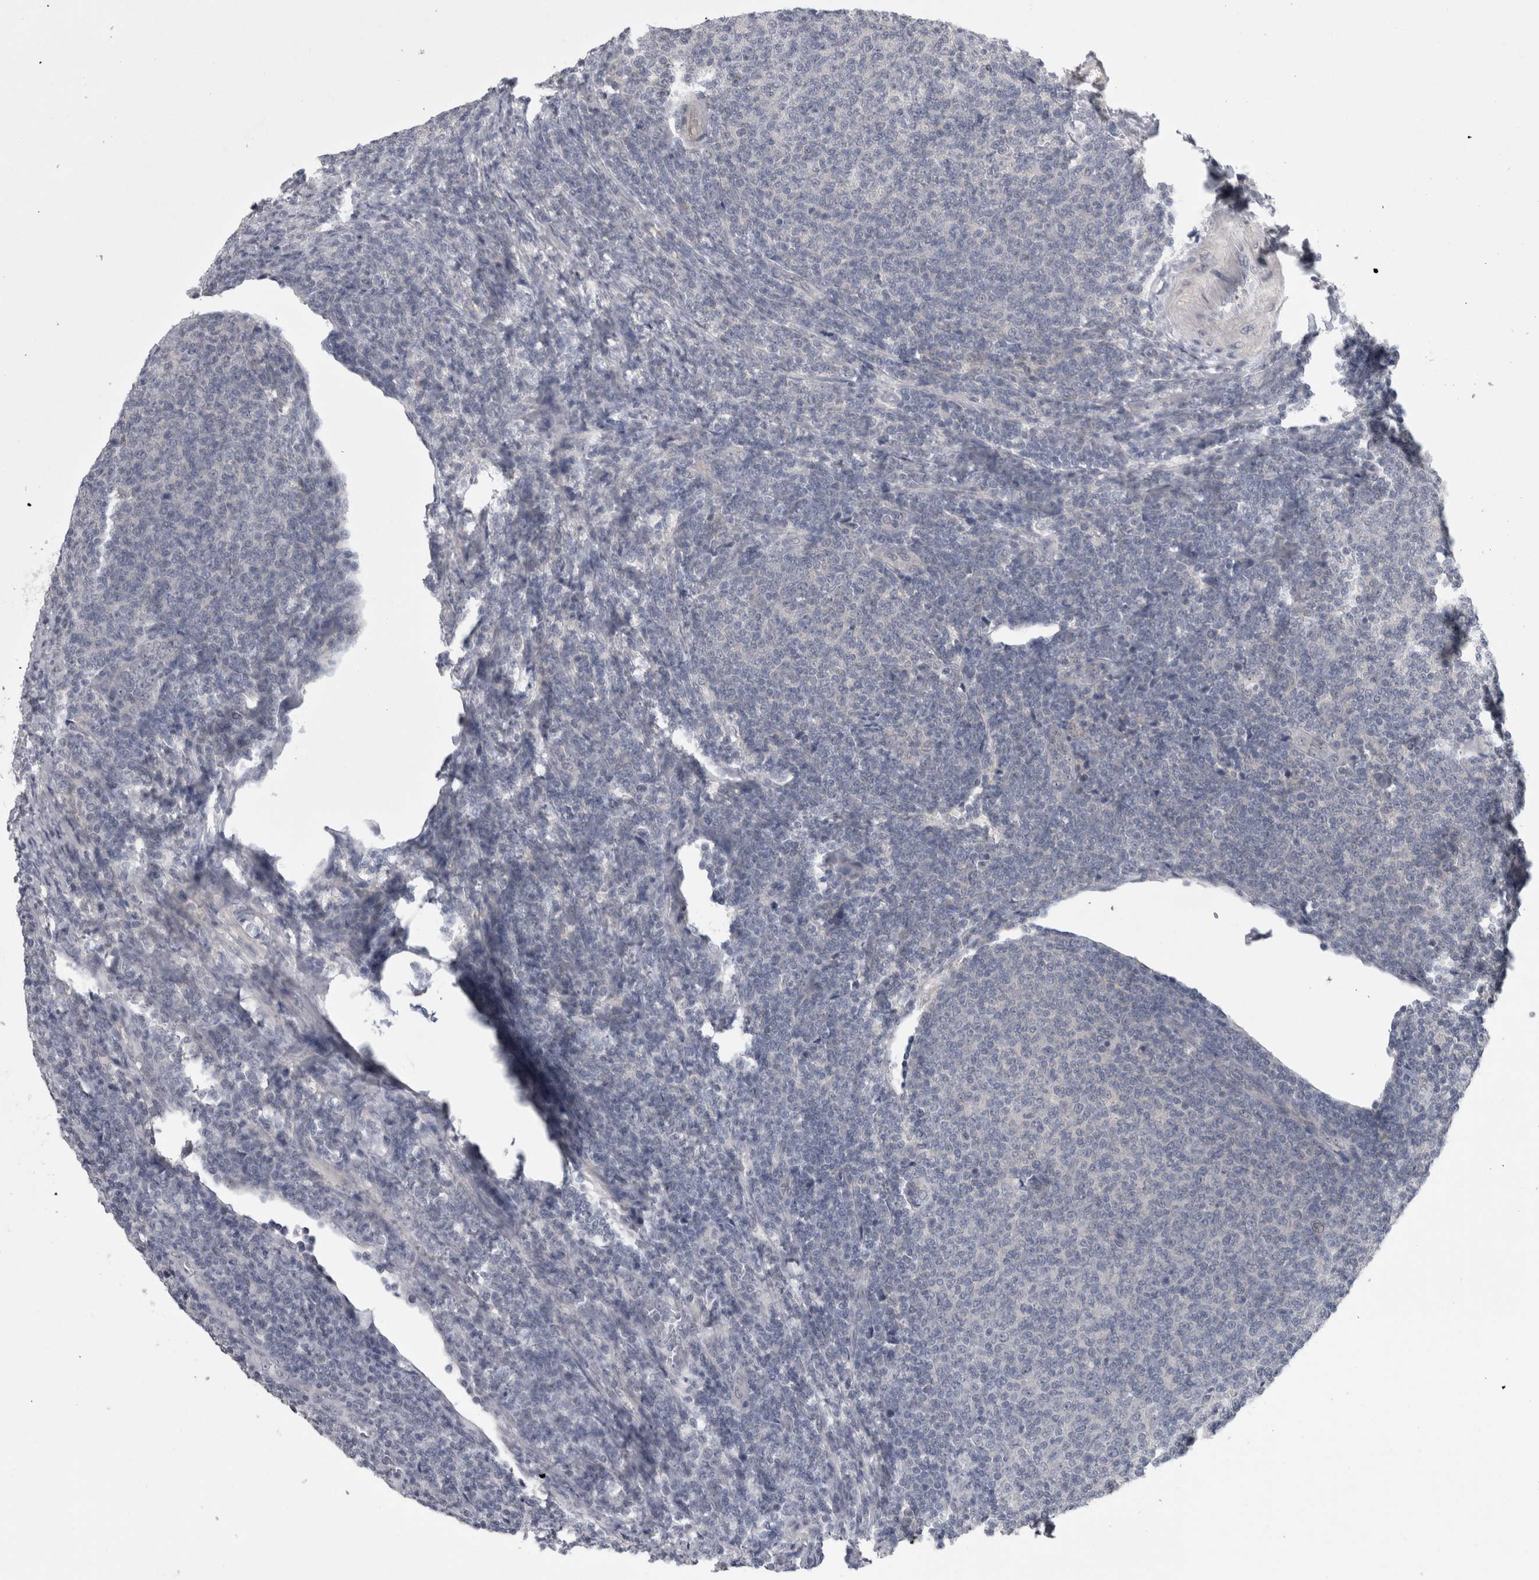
{"staining": {"intensity": "negative", "quantity": "none", "location": "none"}, "tissue": "lymphoma", "cell_type": "Tumor cells", "image_type": "cancer", "snomed": [{"axis": "morphology", "description": "Malignant lymphoma, non-Hodgkin's type, Low grade"}, {"axis": "topography", "description": "Lymph node"}], "caption": "Immunohistochemistry (IHC) image of neoplastic tissue: malignant lymphoma, non-Hodgkin's type (low-grade) stained with DAB reveals no significant protein expression in tumor cells.", "gene": "ZNF114", "patient": {"sex": "male", "age": 66}}